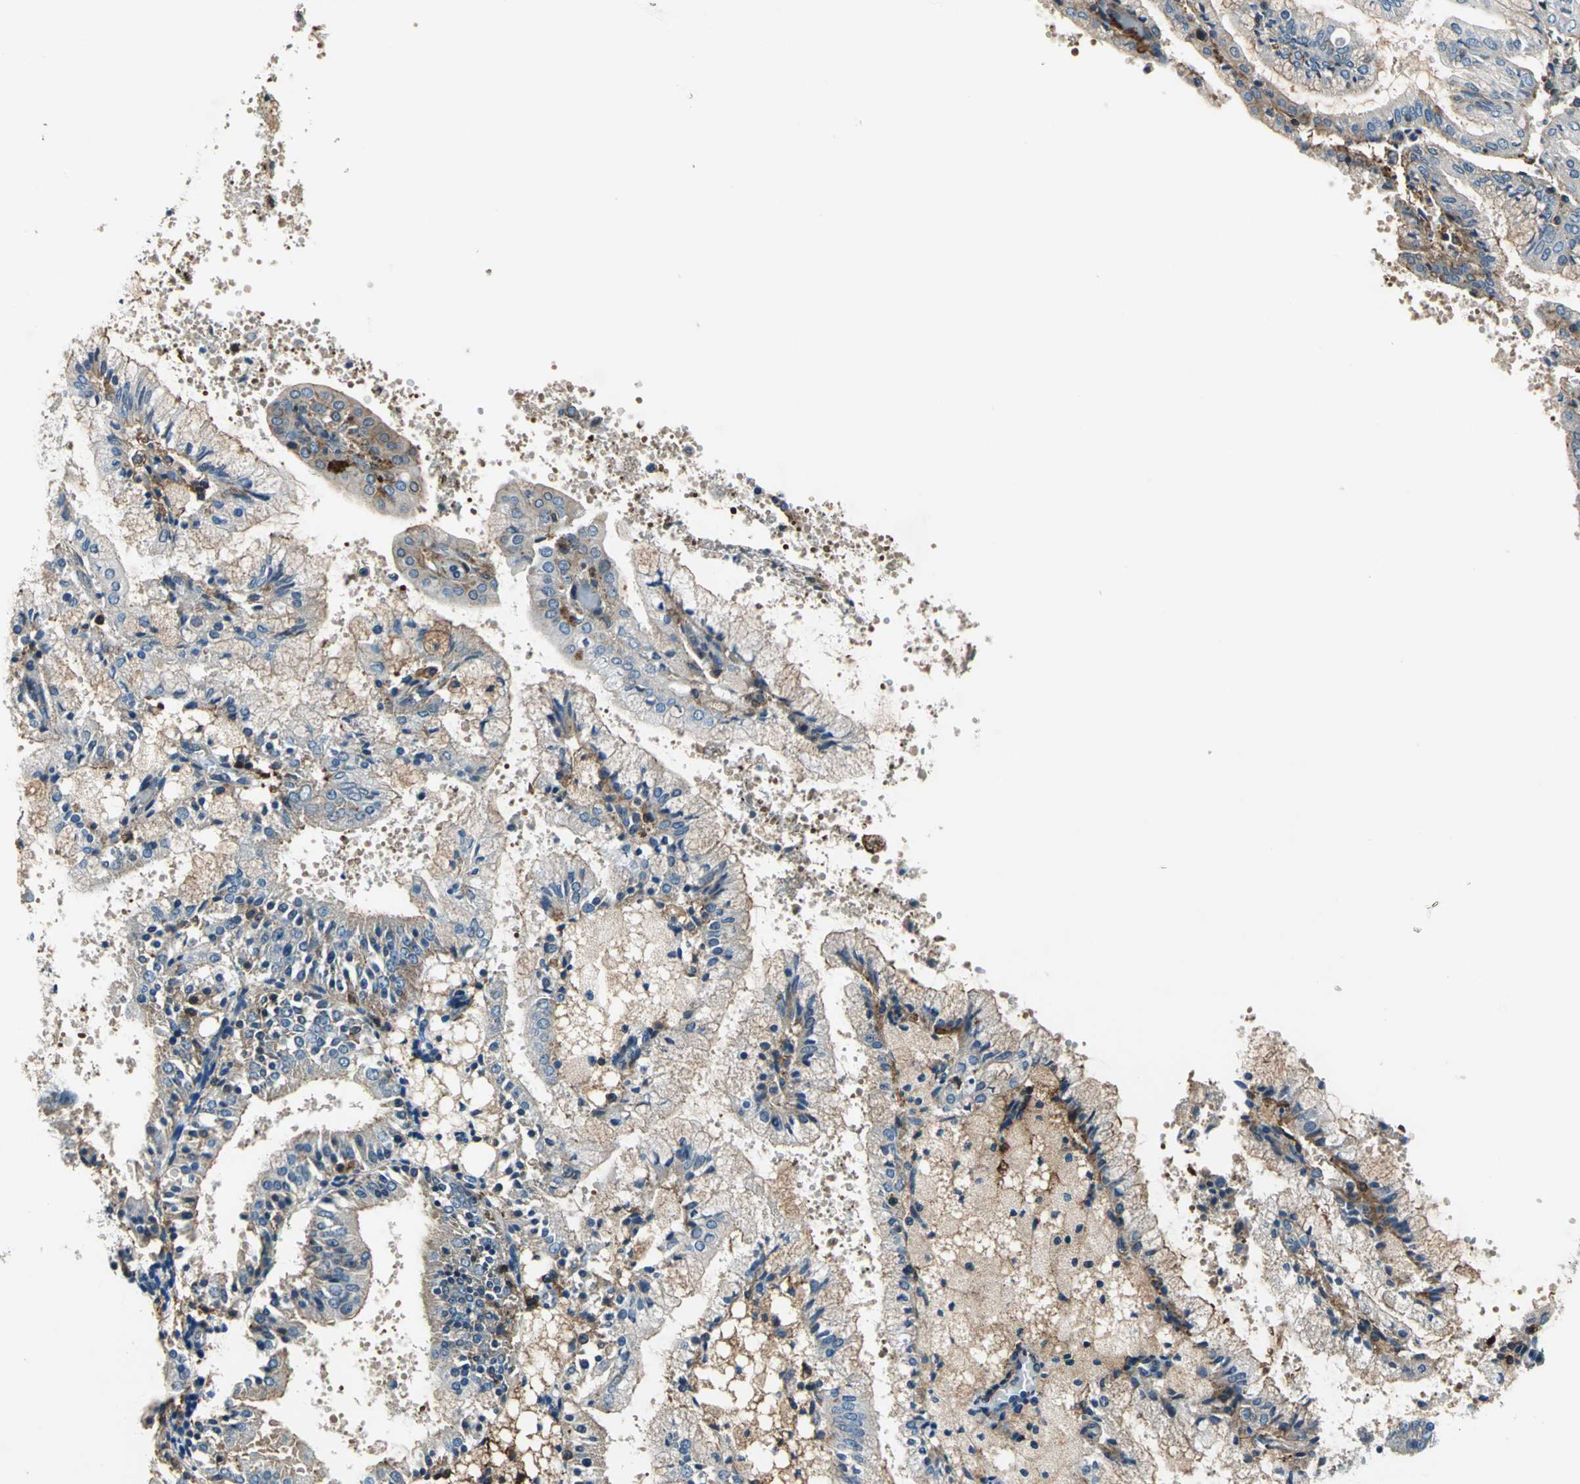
{"staining": {"intensity": "weak", "quantity": "25%-75%", "location": "cytoplasmic/membranous"}, "tissue": "endometrial cancer", "cell_type": "Tumor cells", "image_type": "cancer", "snomed": [{"axis": "morphology", "description": "Adenocarcinoma, NOS"}, {"axis": "topography", "description": "Endometrium"}], "caption": "Immunohistochemistry (IHC) photomicrograph of human endometrial cancer stained for a protein (brown), which demonstrates low levels of weak cytoplasmic/membranous expression in approximately 25%-75% of tumor cells.", "gene": "DDX3Y", "patient": {"sex": "female", "age": 63}}